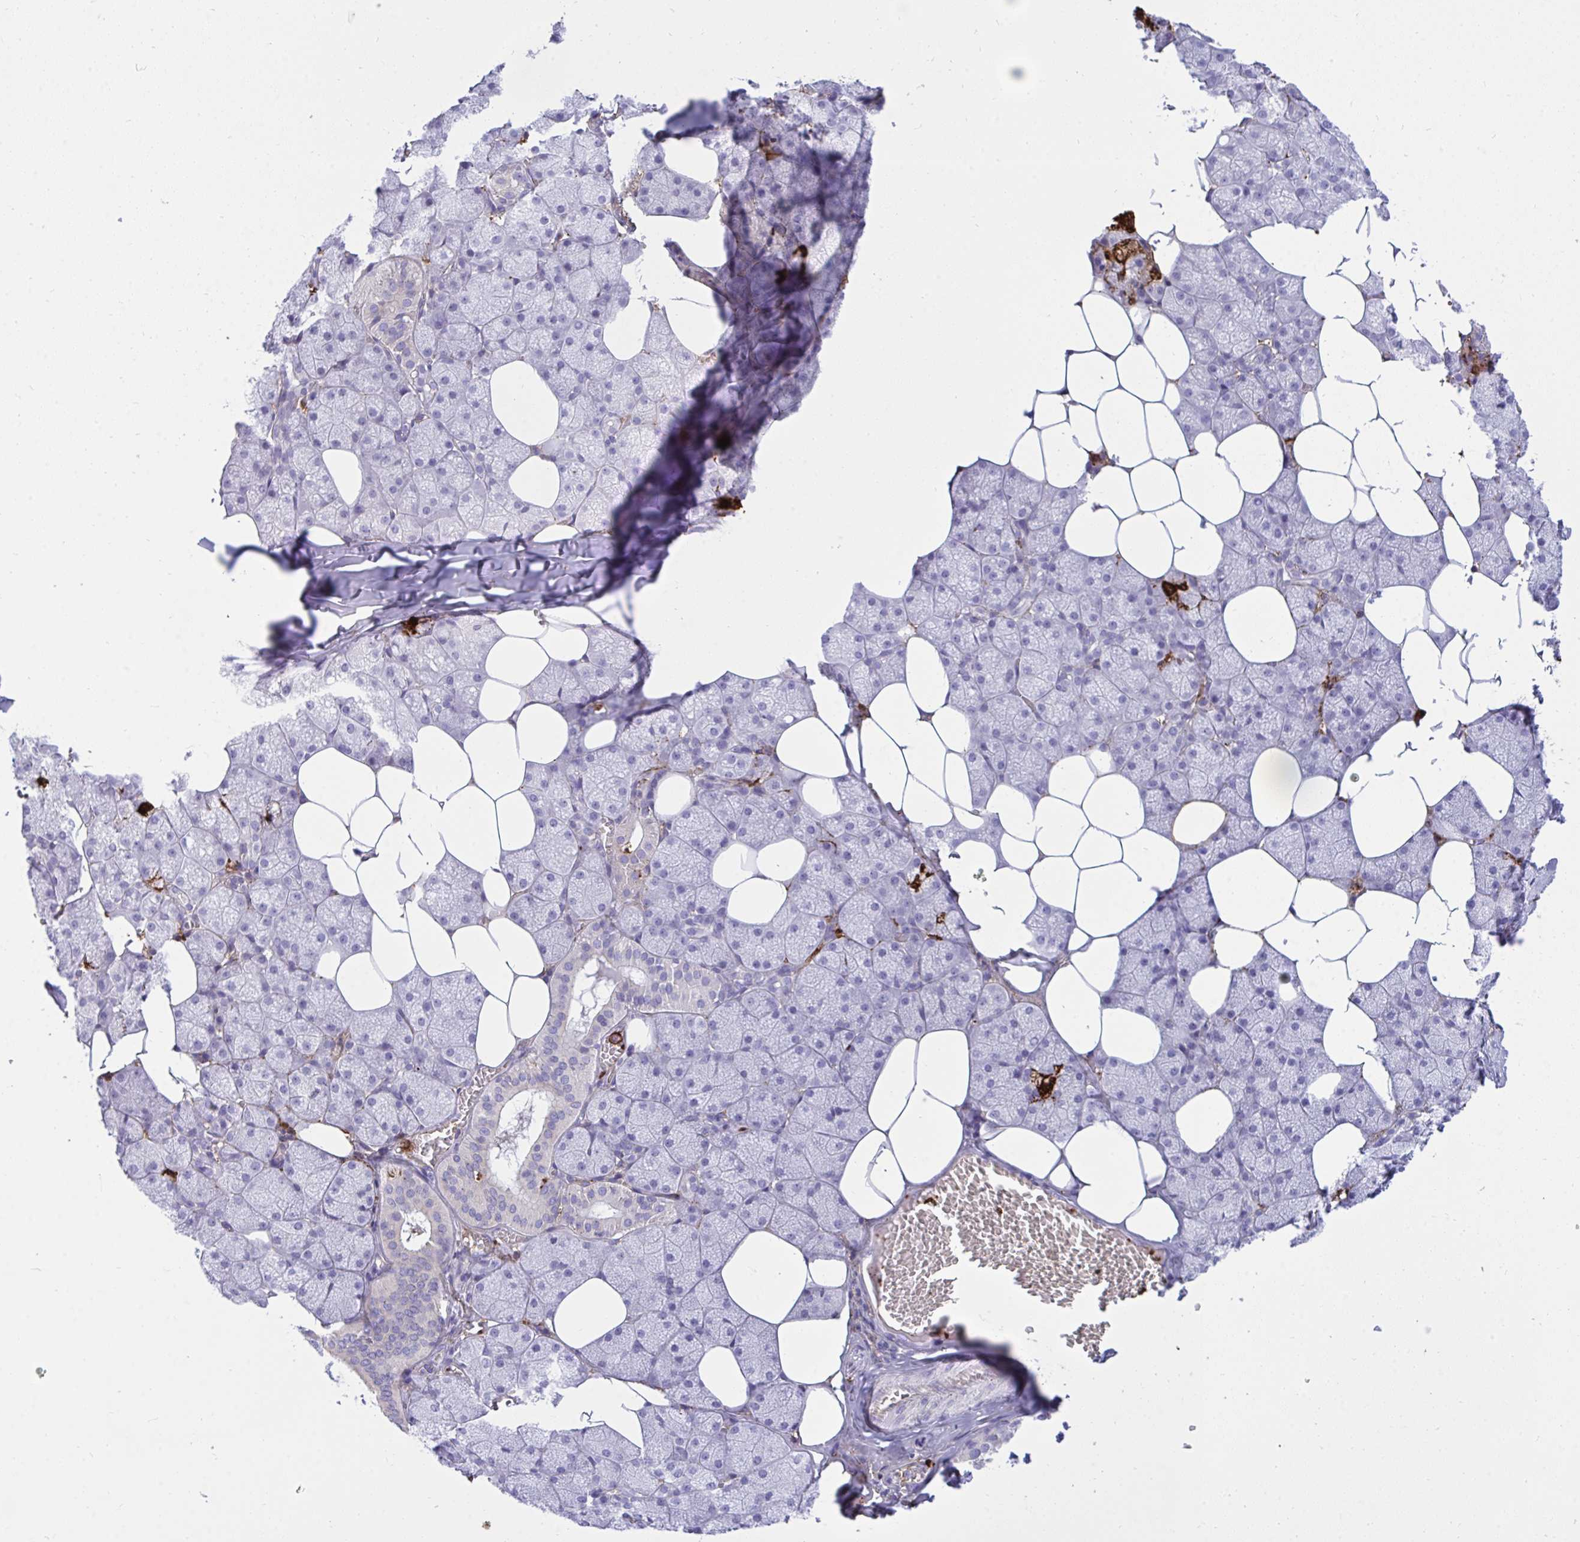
{"staining": {"intensity": "moderate", "quantity": "<25%", "location": "cytoplasmic/membranous"}, "tissue": "salivary gland", "cell_type": "Glandular cells", "image_type": "normal", "snomed": [{"axis": "morphology", "description": "Normal tissue, NOS"}, {"axis": "topography", "description": "Salivary gland"}, {"axis": "topography", "description": "Peripheral nerve tissue"}], "caption": "Protein staining demonstrates moderate cytoplasmic/membranous staining in approximately <25% of glandular cells in normal salivary gland.", "gene": "F2", "patient": {"sex": "male", "age": 38}}